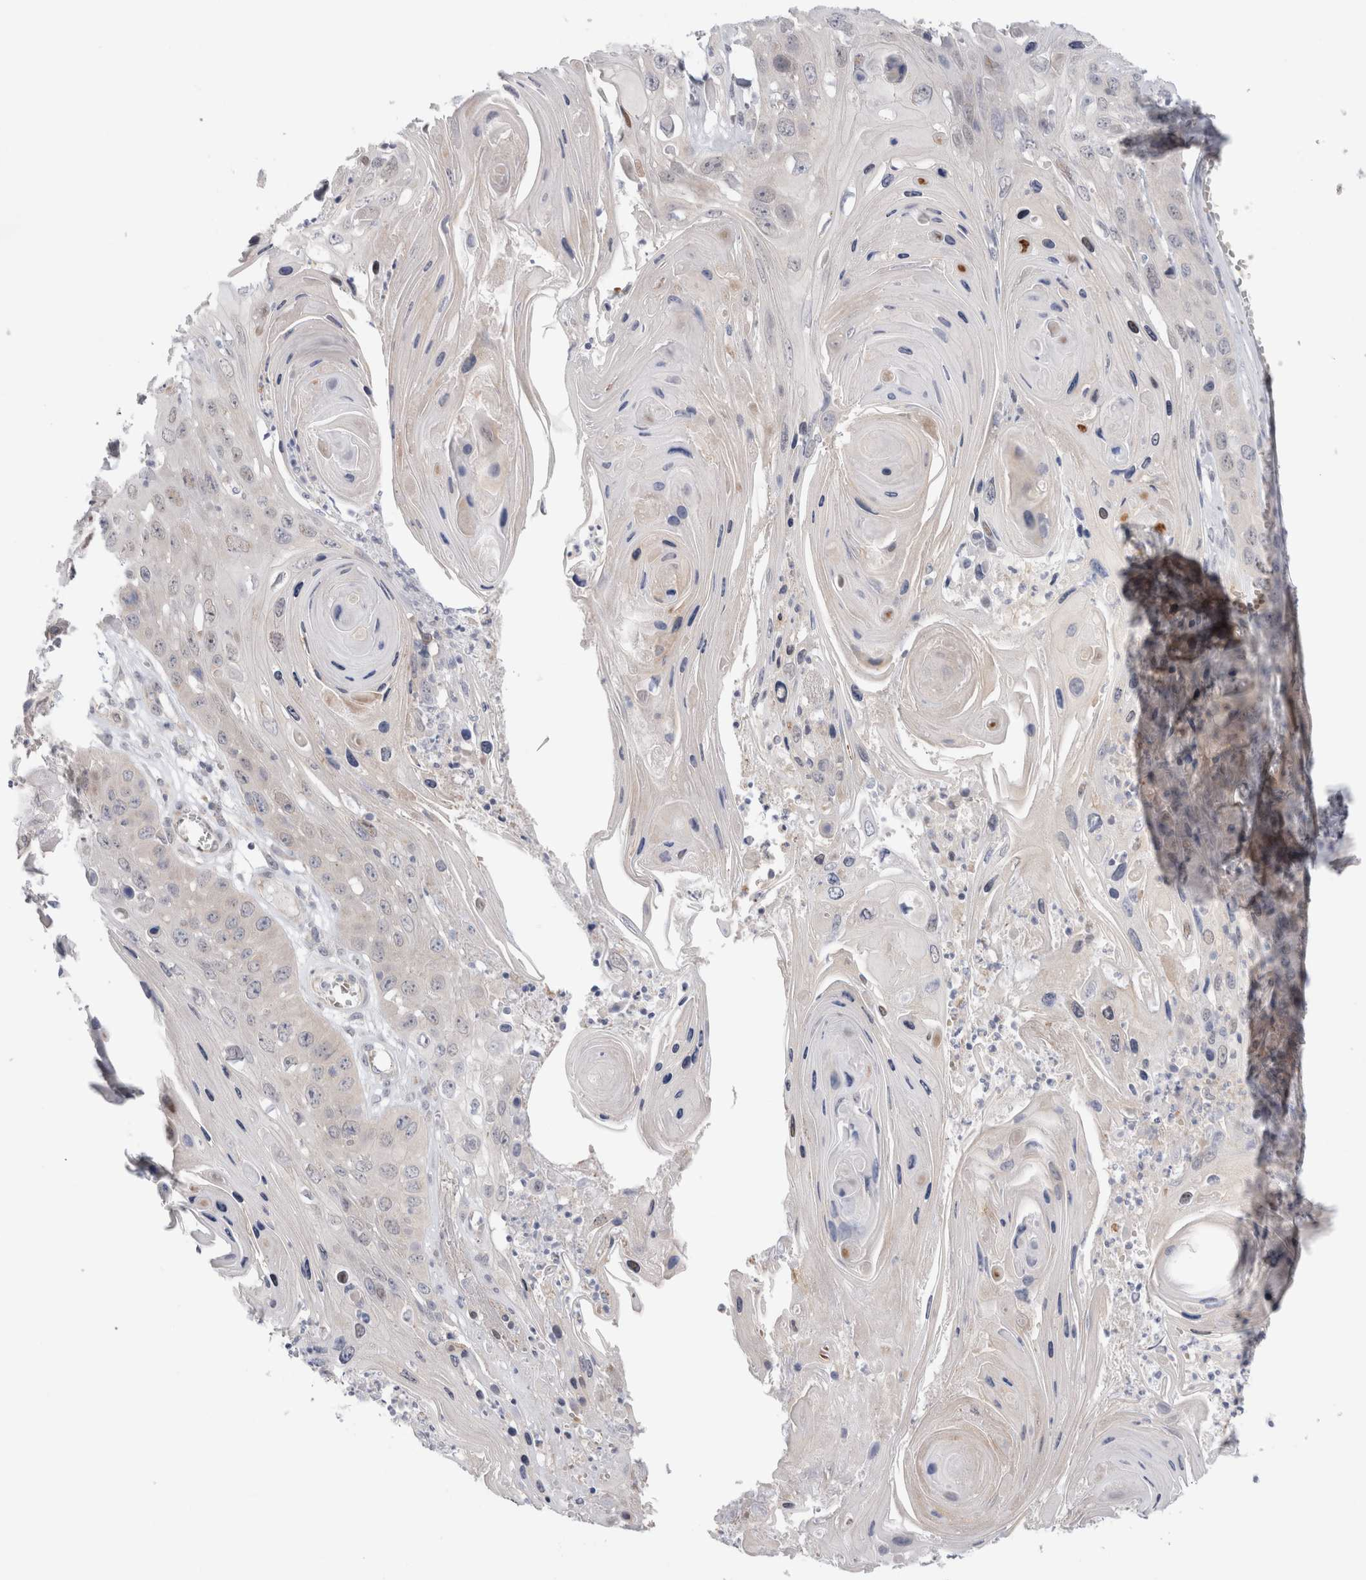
{"staining": {"intensity": "negative", "quantity": "none", "location": "none"}, "tissue": "skin cancer", "cell_type": "Tumor cells", "image_type": "cancer", "snomed": [{"axis": "morphology", "description": "Squamous cell carcinoma, NOS"}, {"axis": "topography", "description": "Skin"}], "caption": "IHC photomicrograph of squamous cell carcinoma (skin) stained for a protein (brown), which shows no staining in tumor cells.", "gene": "NDOR1", "patient": {"sex": "male", "age": 55}}